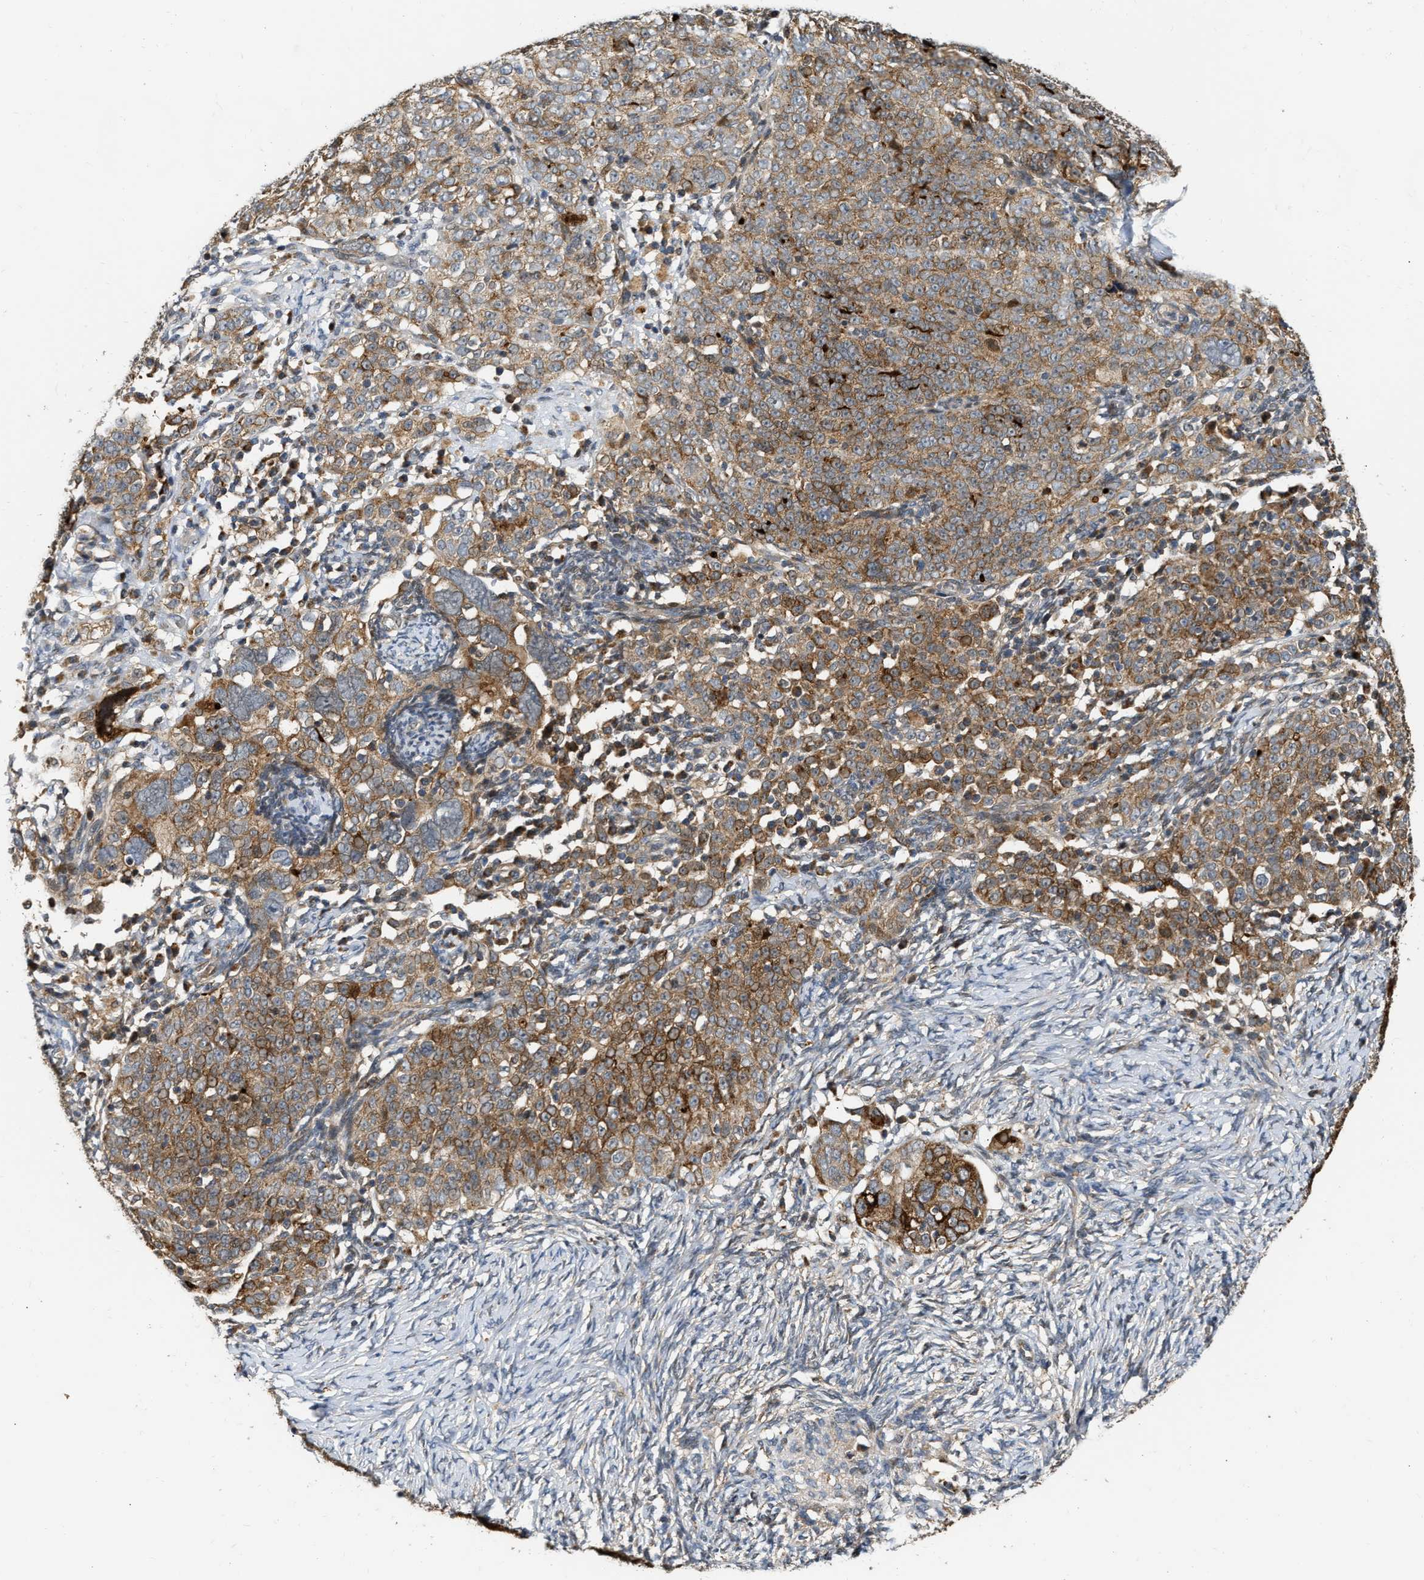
{"staining": {"intensity": "moderate", "quantity": ">75%", "location": "cytoplasmic/membranous"}, "tissue": "ovarian cancer", "cell_type": "Tumor cells", "image_type": "cancer", "snomed": [{"axis": "morphology", "description": "Normal tissue, NOS"}, {"axis": "morphology", "description": "Cystadenocarcinoma, serous, NOS"}, {"axis": "topography", "description": "Ovary"}], "caption": "Ovarian serous cystadenocarcinoma stained with a brown dye exhibits moderate cytoplasmic/membranous positive positivity in approximately >75% of tumor cells.", "gene": "EXTL2", "patient": {"sex": "female", "age": 62}}